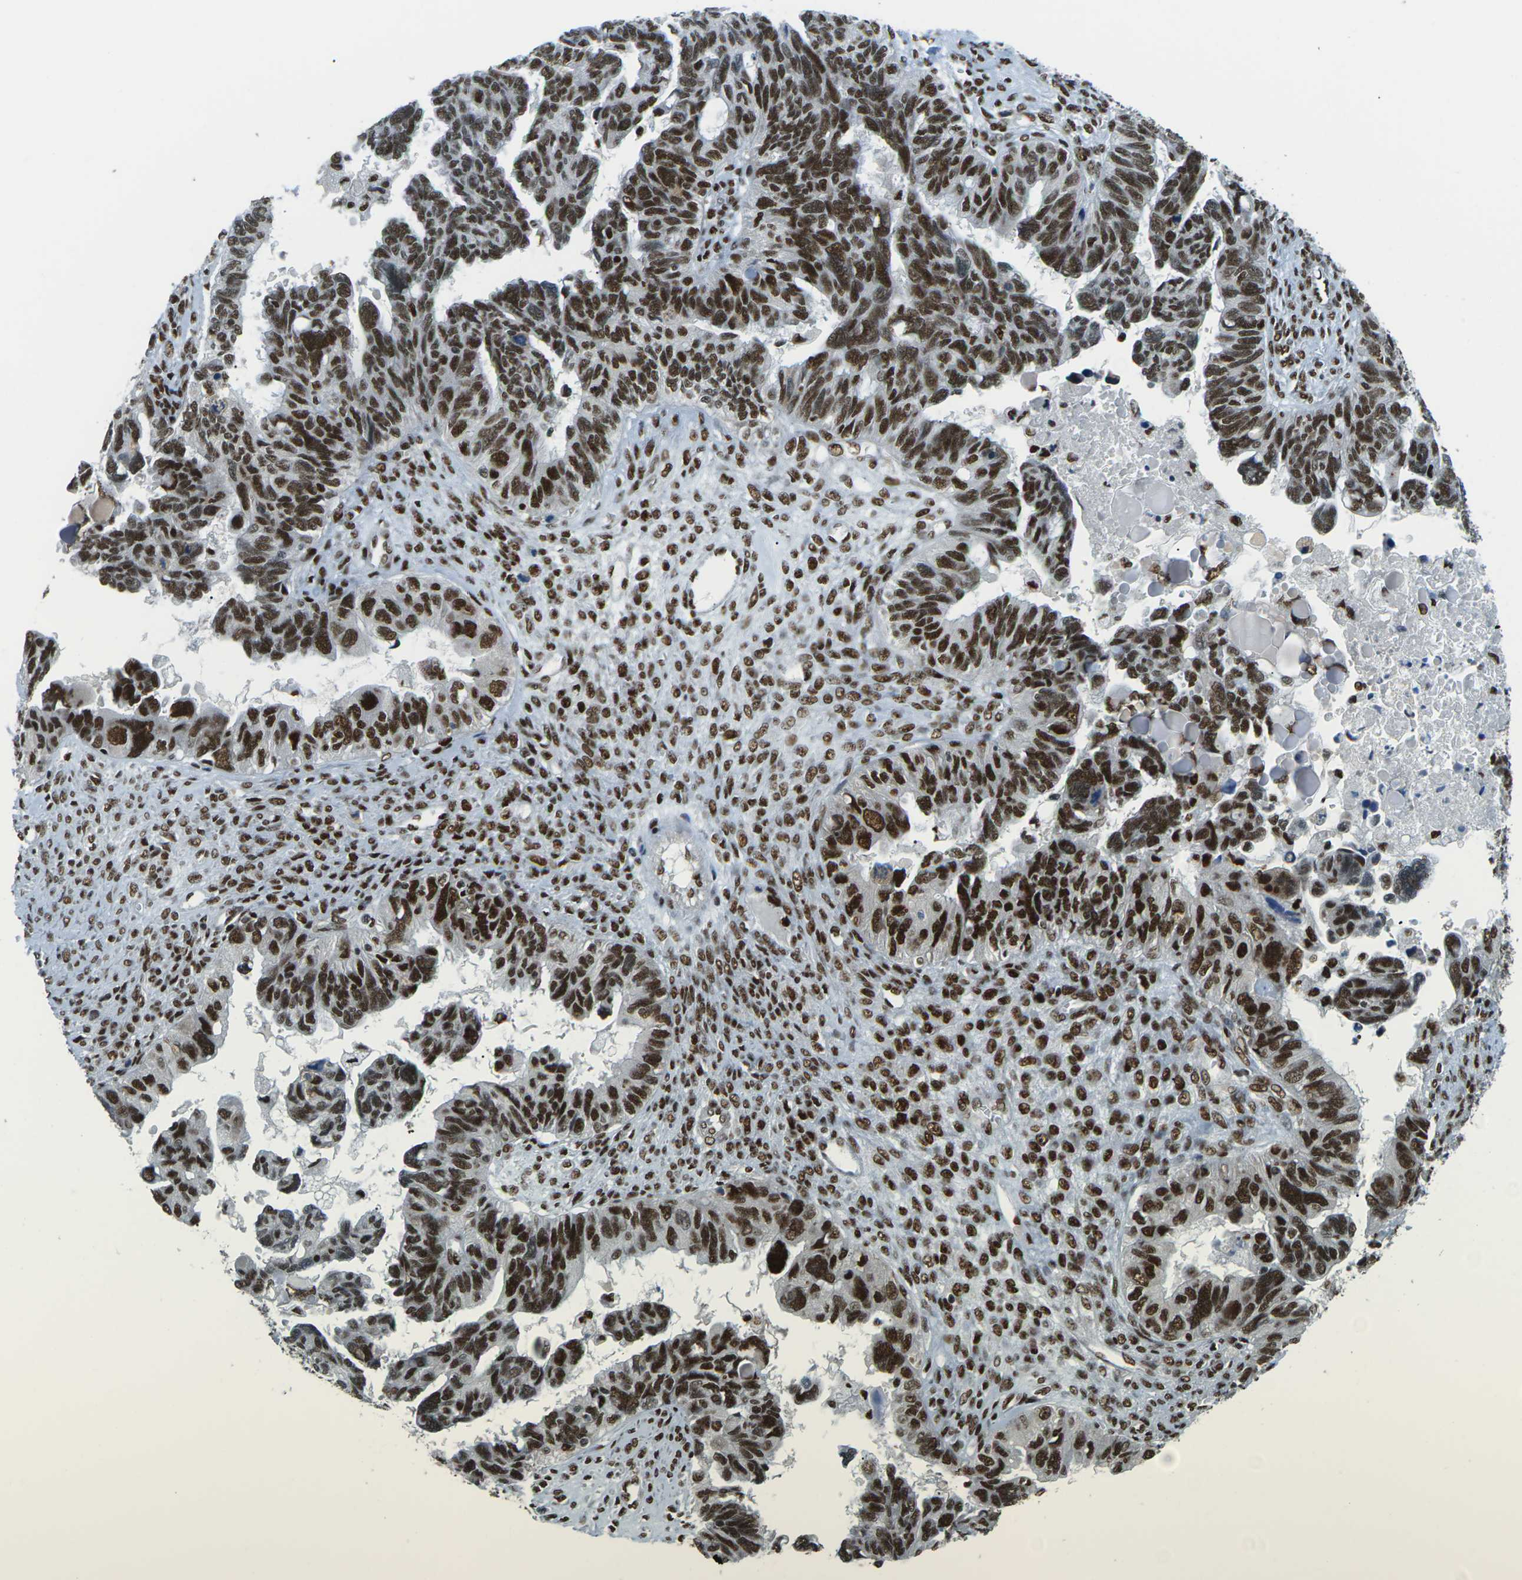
{"staining": {"intensity": "strong", "quantity": ">75%", "location": "nuclear"}, "tissue": "ovarian cancer", "cell_type": "Tumor cells", "image_type": "cancer", "snomed": [{"axis": "morphology", "description": "Cystadenocarcinoma, serous, NOS"}, {"axis": "topography", "description": "Ovary"}], "caption": "Brown immunohistochemical staining in human serous cystadenocarcinoma (ovarian) reveals strong nuclear positivity in approximately >75% of tumor cells.", "gene": "PSME3", "patient": {"sex": "female", "age": 79}}